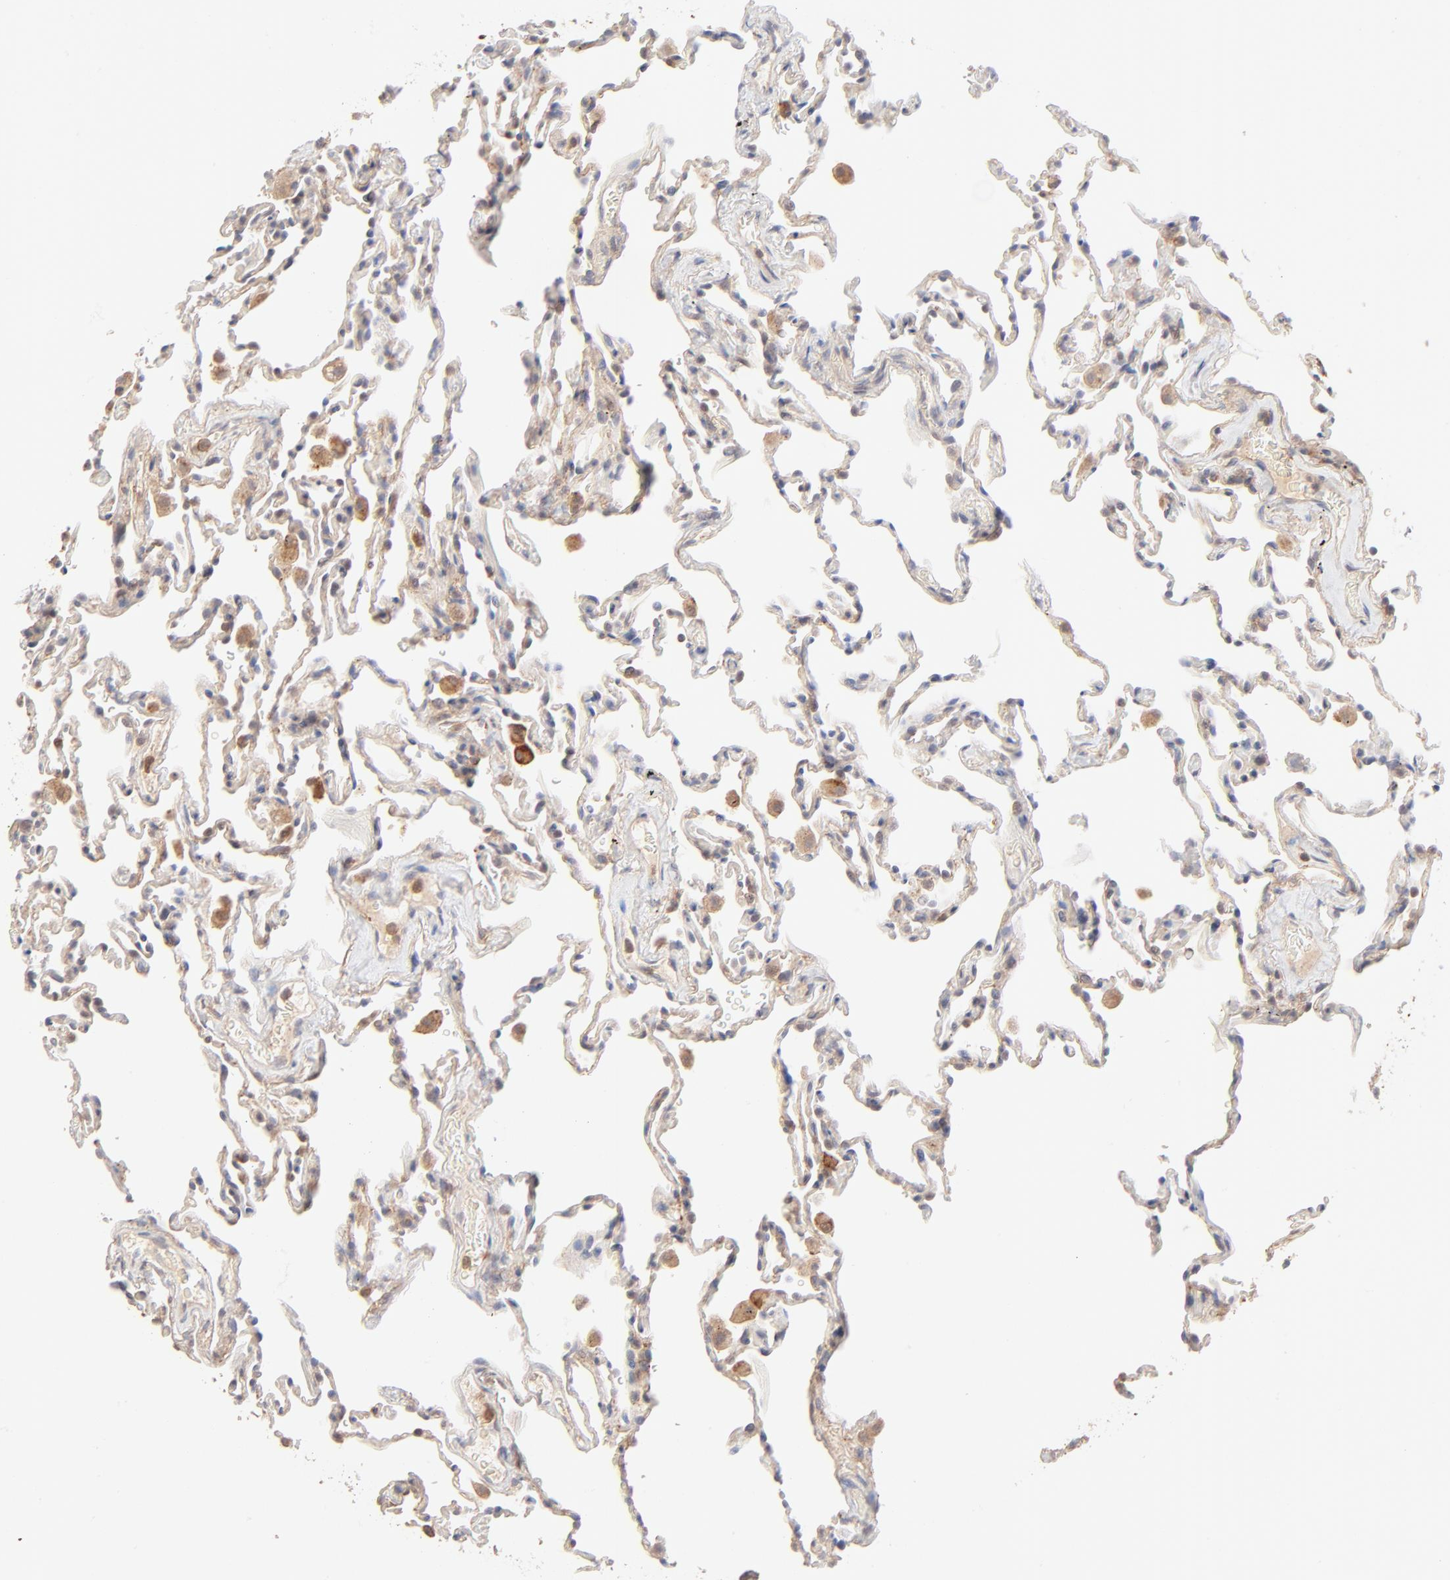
{"staining": {"intensity": "negative", "quantity": "none", "location": "none"}, "tissue": "lung", "cell_type": "Alveolar cells", "image_type": "normal", "snomed": [{"axis": "morphology", "description": "Normal tissue, NOS"}, {"axis": "morphology", "description": "Soft tissue tumor metastatic"}, {"axis": "topography", "description": "Lung"}], "caption": "A histopathology image of lung stained for a protein exhibits no brown staining in alveolar cells.", "gene": "CSPG4", "patient": {"sex": "male", "age": 59}}